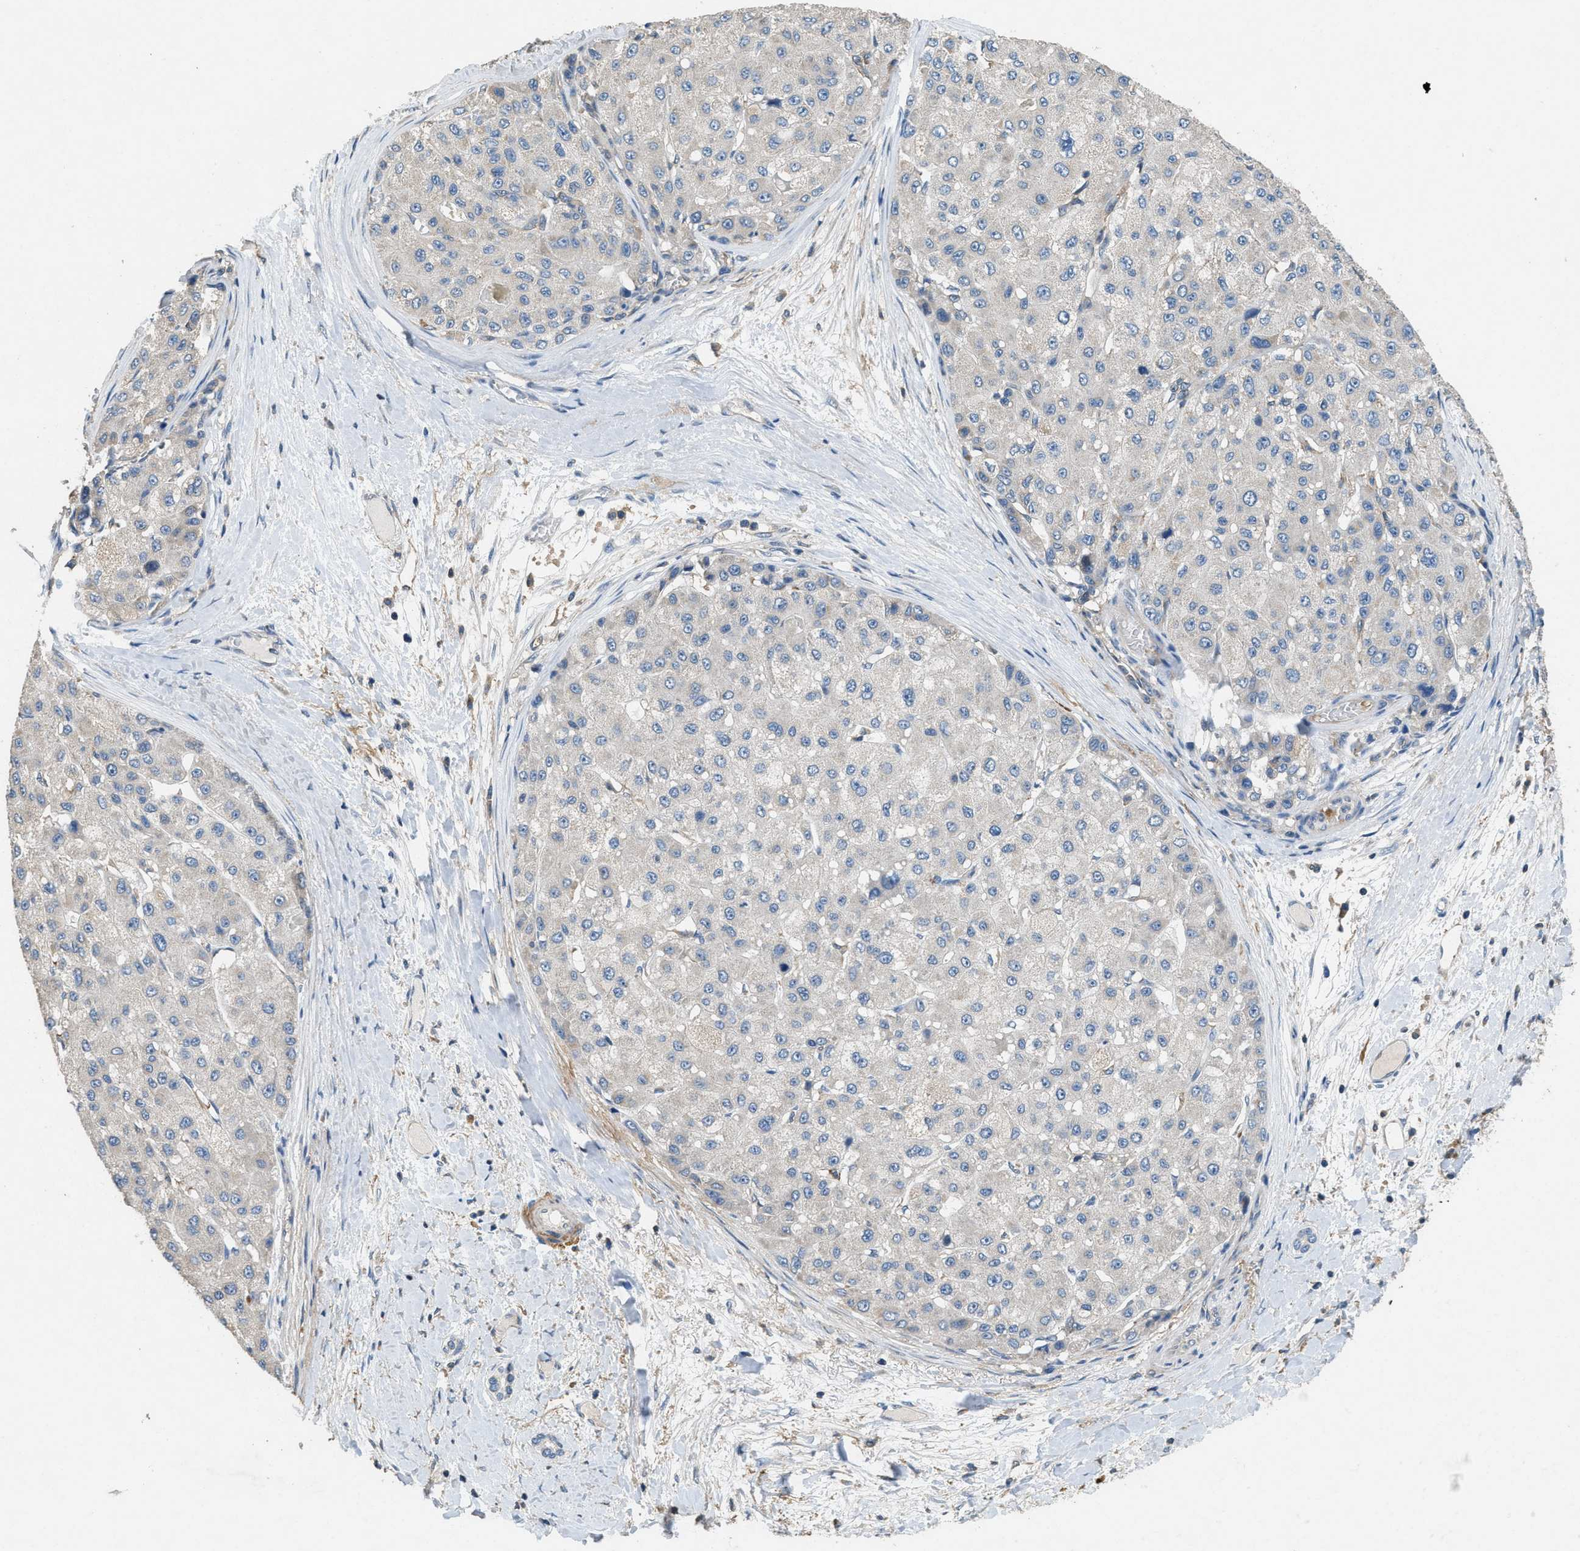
{"staining": {"intensity": "weak", "quantity": "25%-75%", "location": "cytoplasmic/membranous"}, "tissue": "liver cancer", "cell_type": "Tumor cells", "image_type": "cancer", "snomed": [{"axis": "morphology", "description": "Carcinoma, Hepatocellular, NOS"}, {"axis": "topography", "description": "Liver"}], "caption": "Immunohistochemistry (DAB (3,3'-diaminobenzidine)) staining of human liver cancer displays weak cytoplasmic/membranous protein expression in about 25%-75% of tumor cells. The protein of interest is stained brown, and the nuclei are stained in blue (DAB (3,3'-diaminobenzidine) IHC with brightfield microscopy, high magnification).", "gene": "DGKE", "patient": {"sex": "male", "age": 80}}